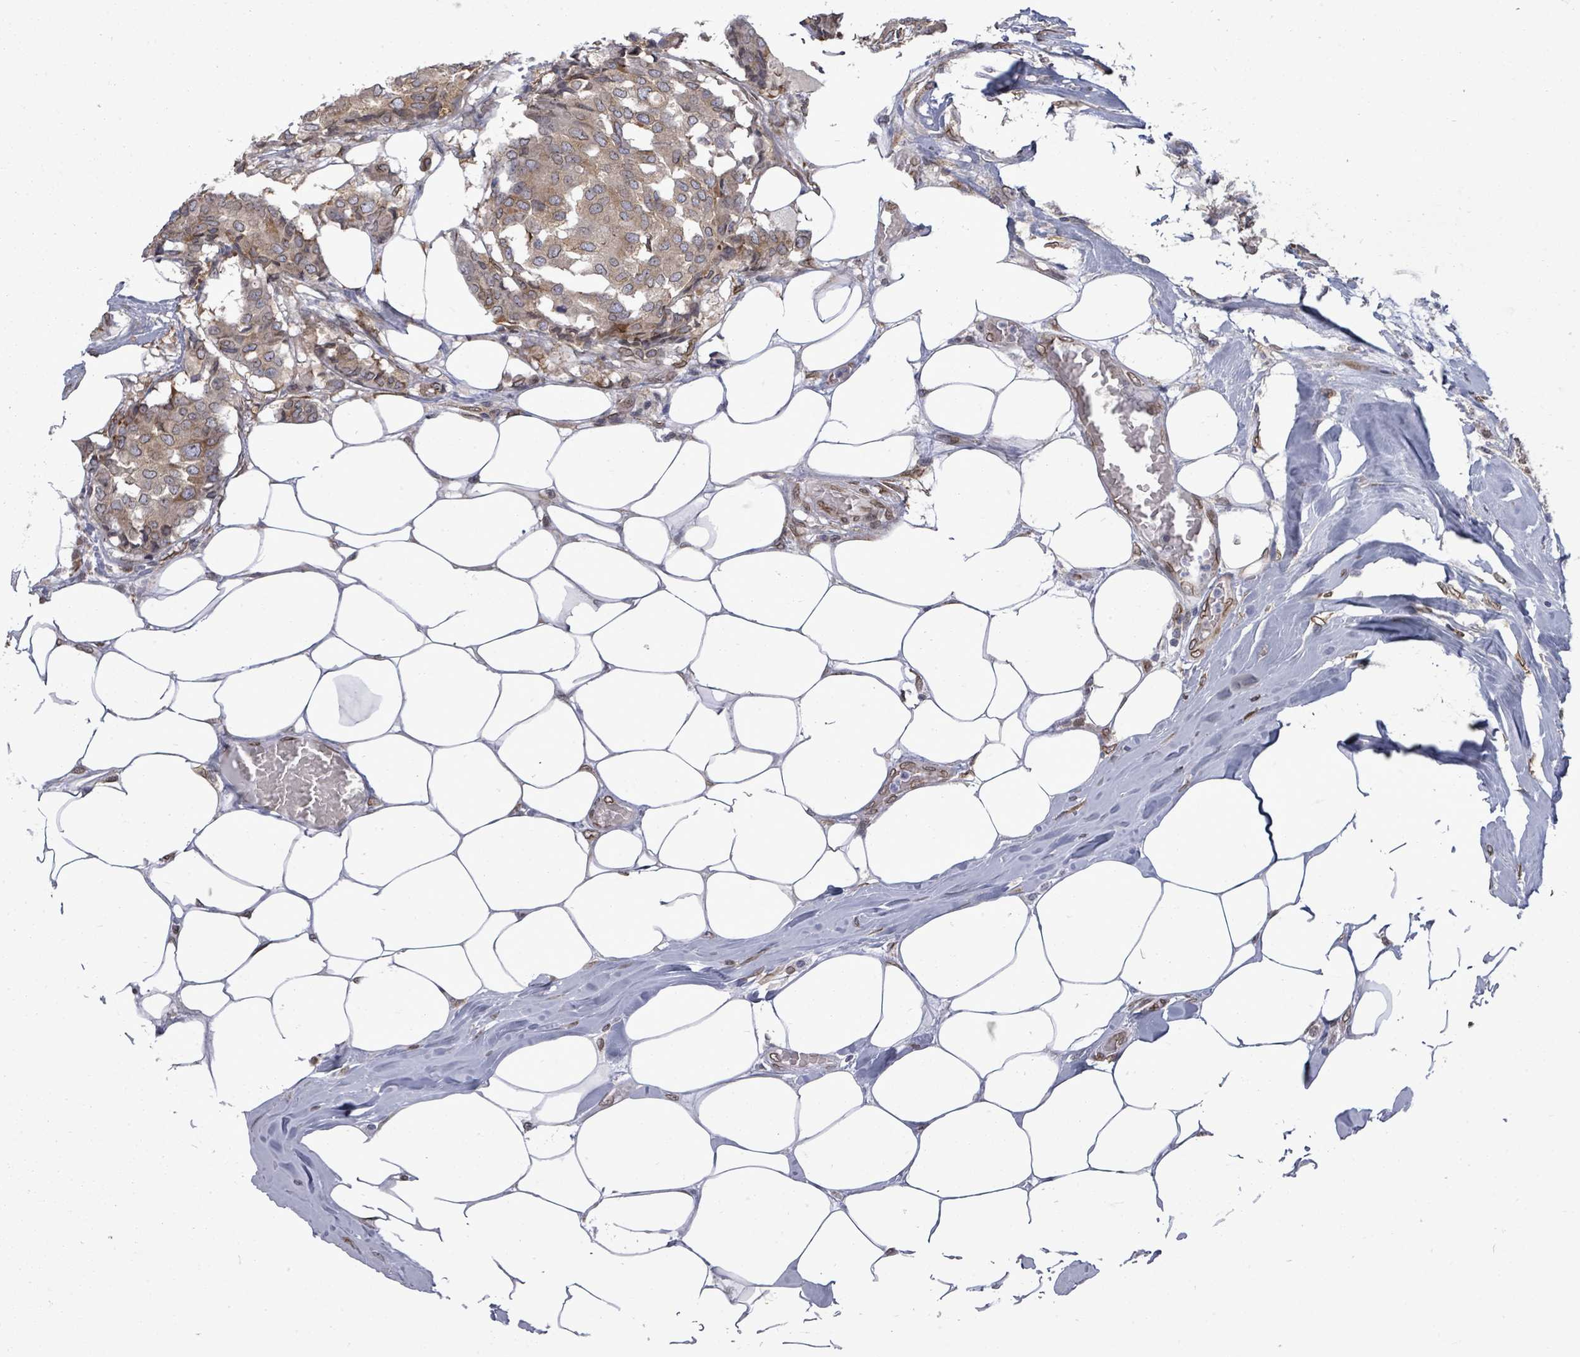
{"staining": {"intensity": "weak", "quantity": ">75%", "location": "cytoplasmic/membranous,nuclear"}, "tissue": "breast cancer", "cell_type": "Tumor cells", "image_type": "cancer", "snomed": [{"axis": "morphology", "description": "Duct carcinoma"}, {"axis": "topography", "description": "Breast"}], "caption": "Immunohistochemistry of human breast cancer demonstrates low levels of weak cytoplasmic/membranous and nuclear expression in approximately >75% of tumor cells. (brown staining indicates protein expression, while blue staining denotes nuclei).", "gene": "ARFGAP1", "patient": {"sex": "female", "age": 75}}